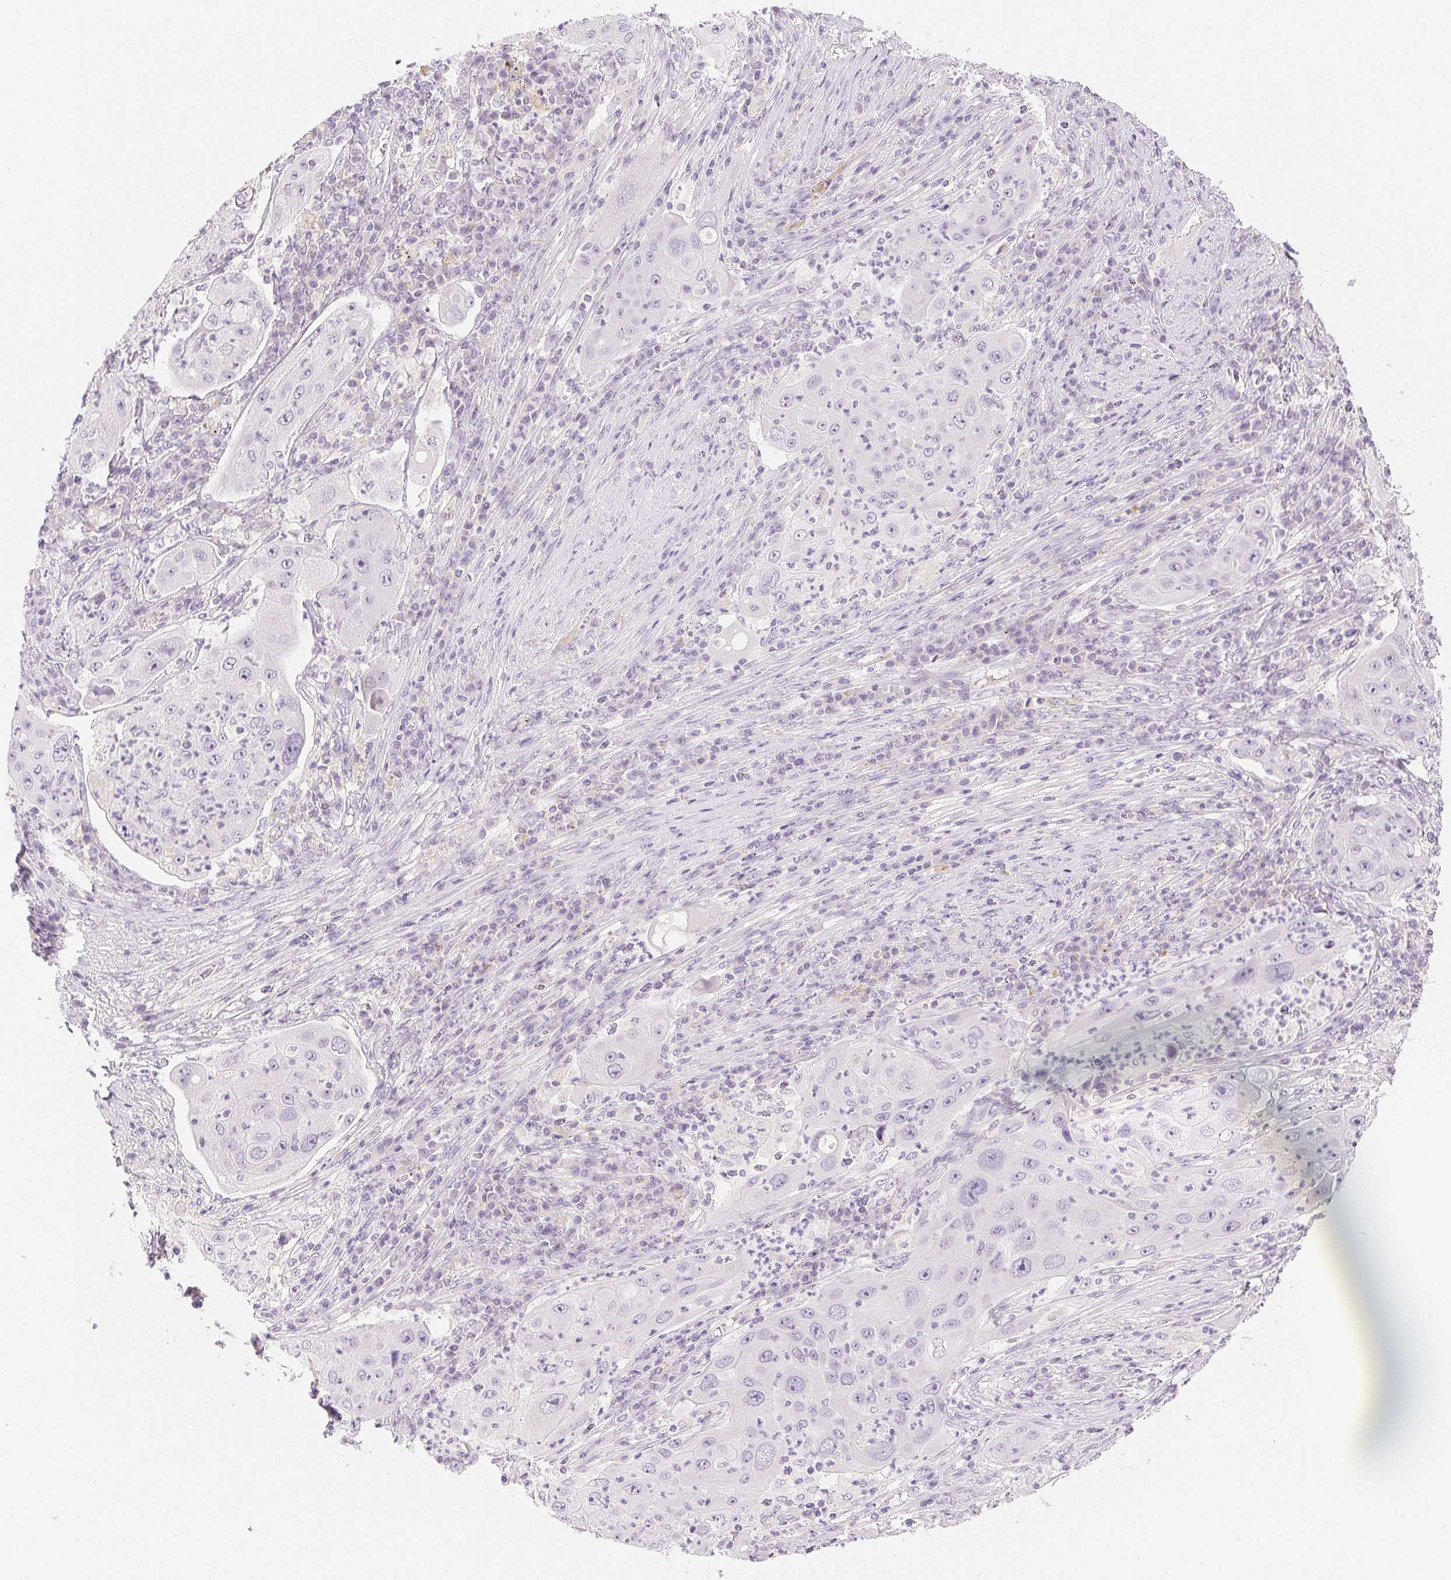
{"staining": {"intensity": "negative", "quantity": "none", "location": "none"}, "tissue": "lung cancer", "cell_type": "Tumor cells", "image_type": "cancer", "snomed": [{"axis": "morphology", "description": "Squamous cell carcinoma, NOS"}, {"axis": "topography", "description": "Lung"}], "caption": "Protein analysis of lung cancer (squamous cell carcinoma) exhibits no significant expression in tumor cells.", "gene": "SLC5A2", "patient": {"sex": "female", "age": 59}}